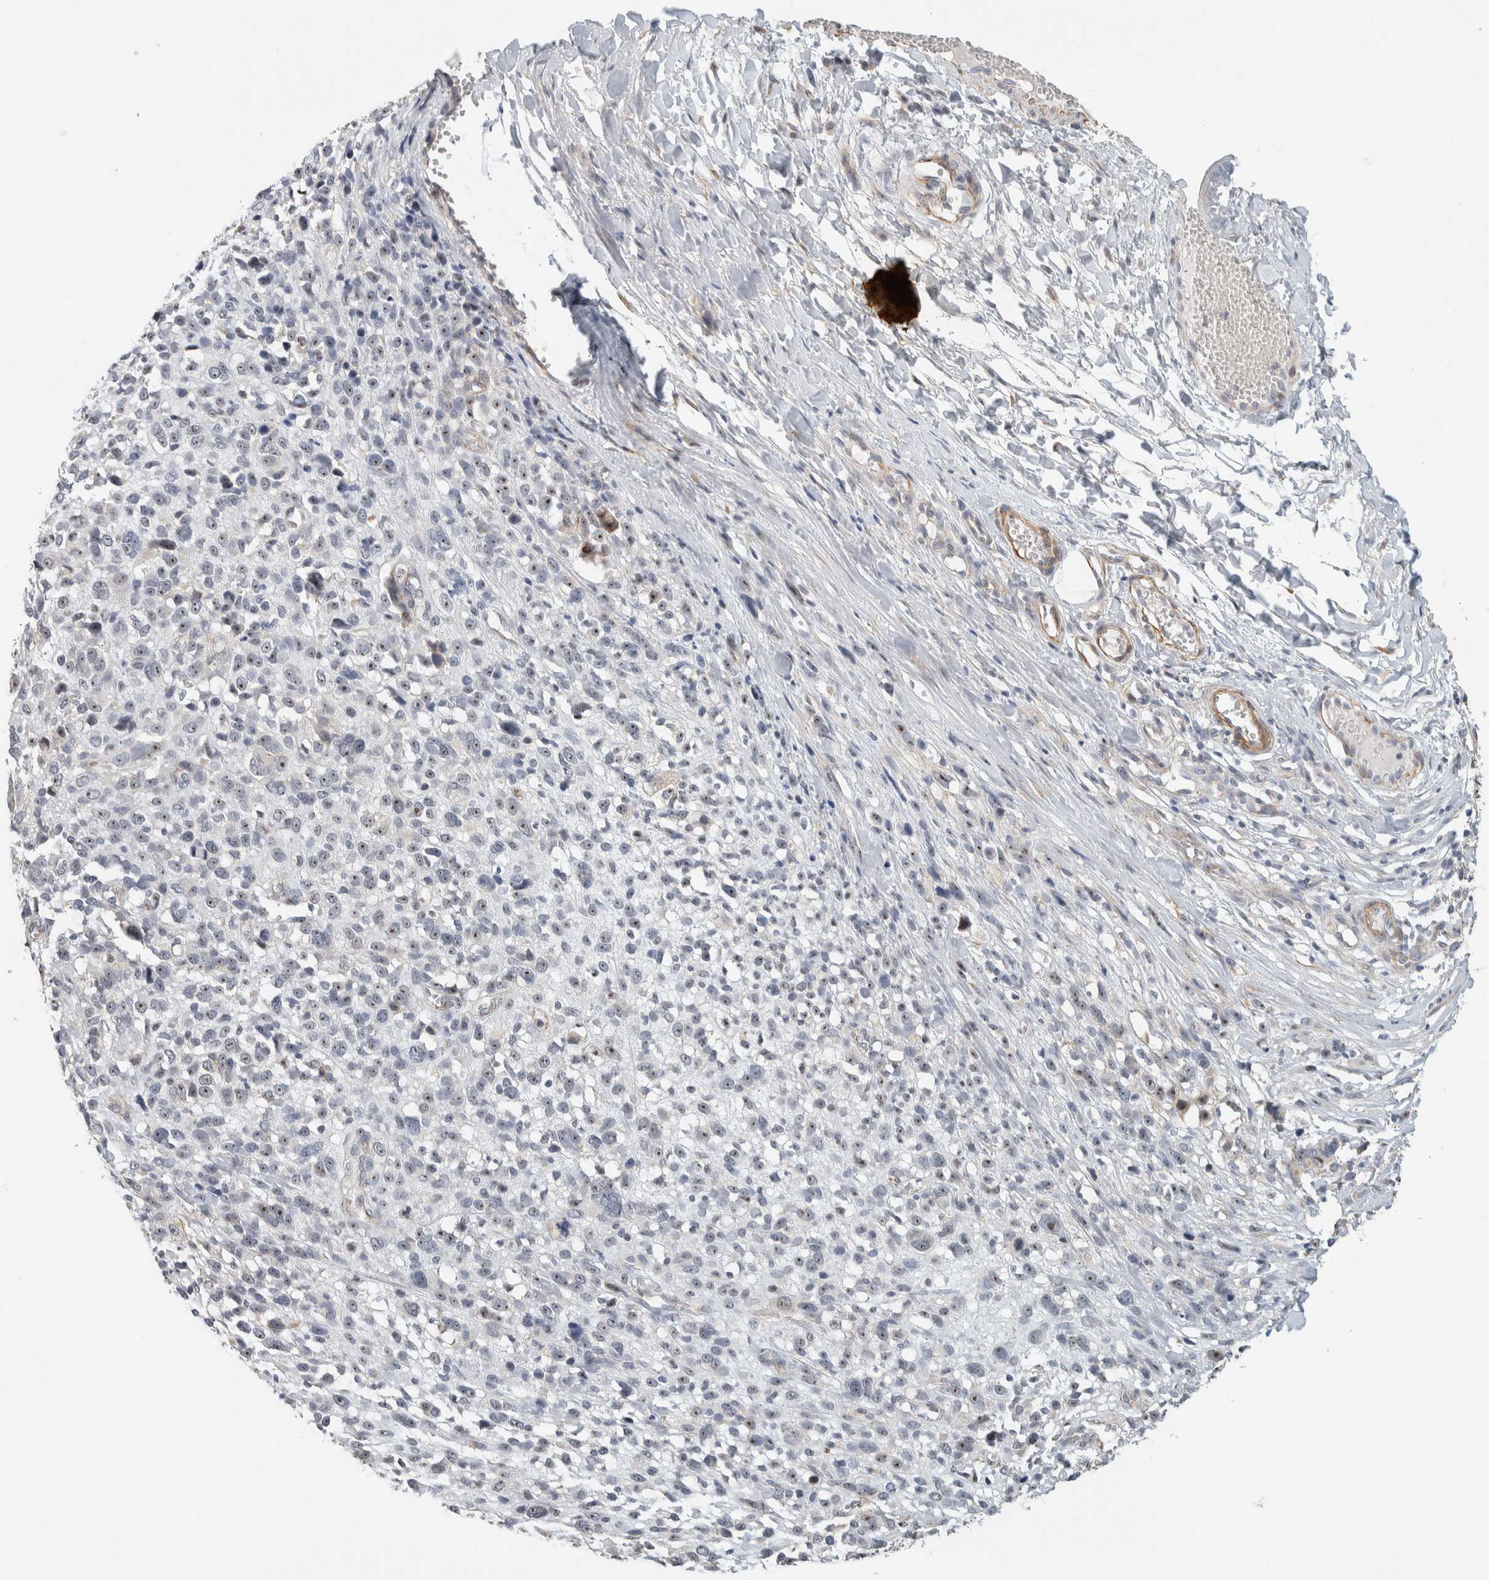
{"staining": {"intensity": "negative", "quantity": "none", "location": "none"}, "tissue": "melanoma", "cell_type": "Tumor cells", "image_type": "cancer", "snomed": [{"axis": "morphology", "description": "Malignant melanoma, NOS"}, {"axis": "topography", "description": "Skin"}], "caption": "The micrograph reveals no significant expression in tumor cells of malignant melanoma.", "gene": "KLHL40", "patient": {"sex": "female", "age": 55}}